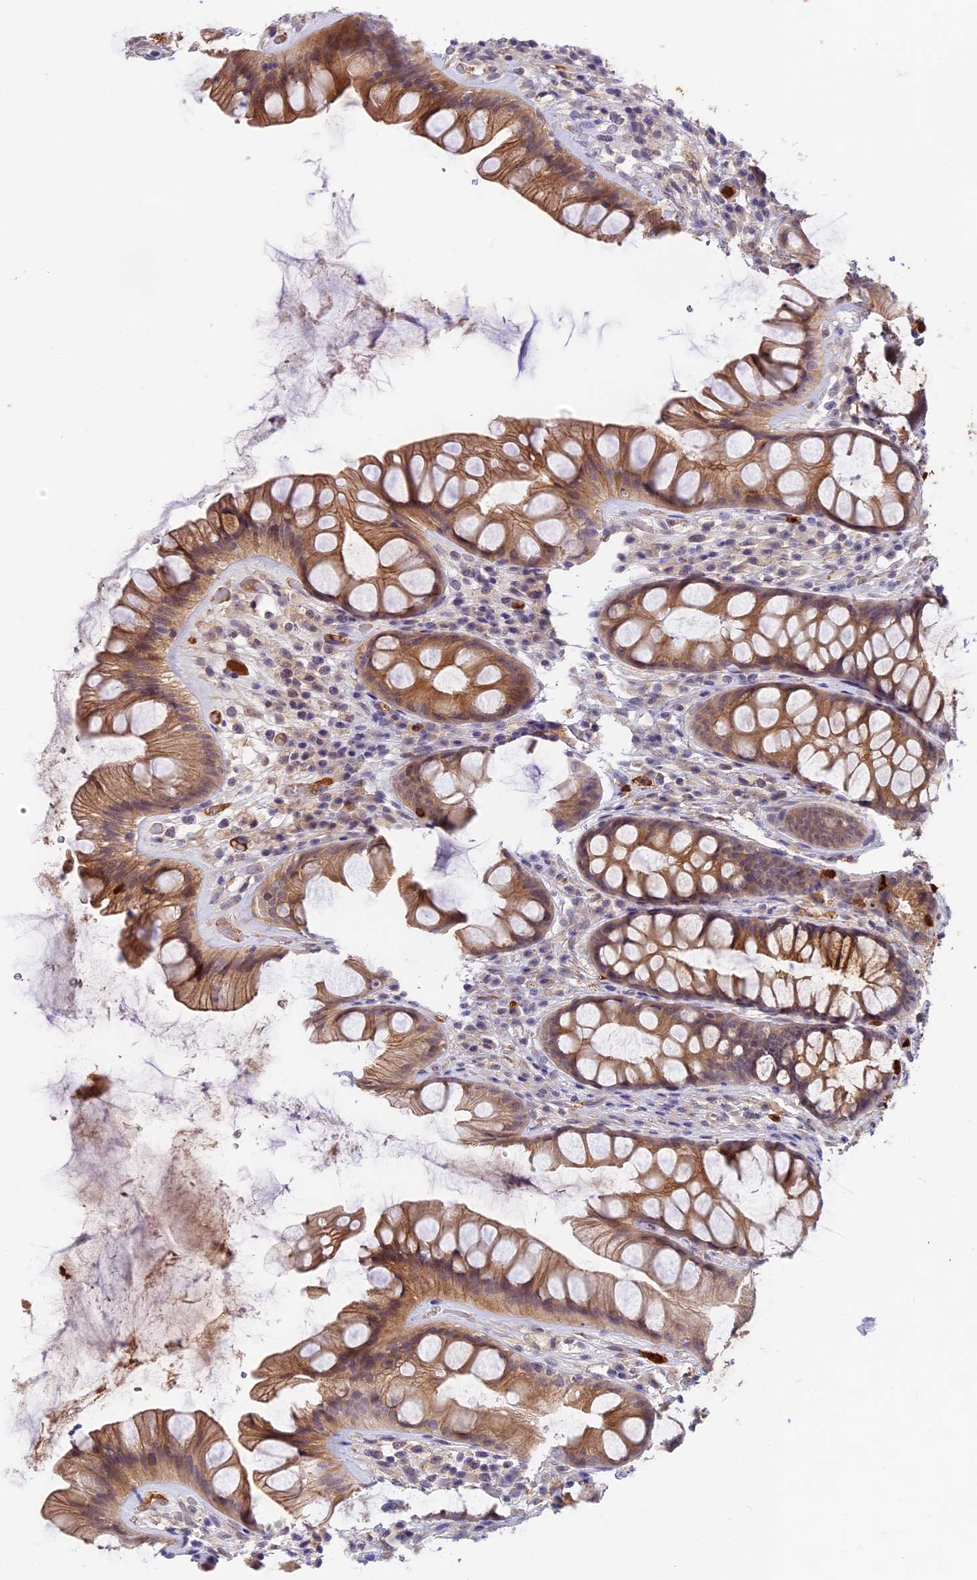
{"staining": {"intensity": "moderate", "quantity": ">75%", "location": "cytoplasmic/membranous"}, "tissue": "rectum", "cell_type": "Glandular cells", "image_type": "normal", "snomed": [{"axis": "morphology", "description": "Normal tissue, NOS"}, {"axis": "topography", "description": "Rectum"}], "caption": "DAB (3,3'-diaminobenzidine) immunohistochemical staining of benign rectum exhibits moderate cytoplasmic/membranous protein expression in approximately >75% of glandular cells. (DAB (3,3'-diaminobenzidine) IHC, brown staining for protein, blue staining for nuclei).", "gene": "ADGRD1", "patient": {"sex": "male", "age": 74}}